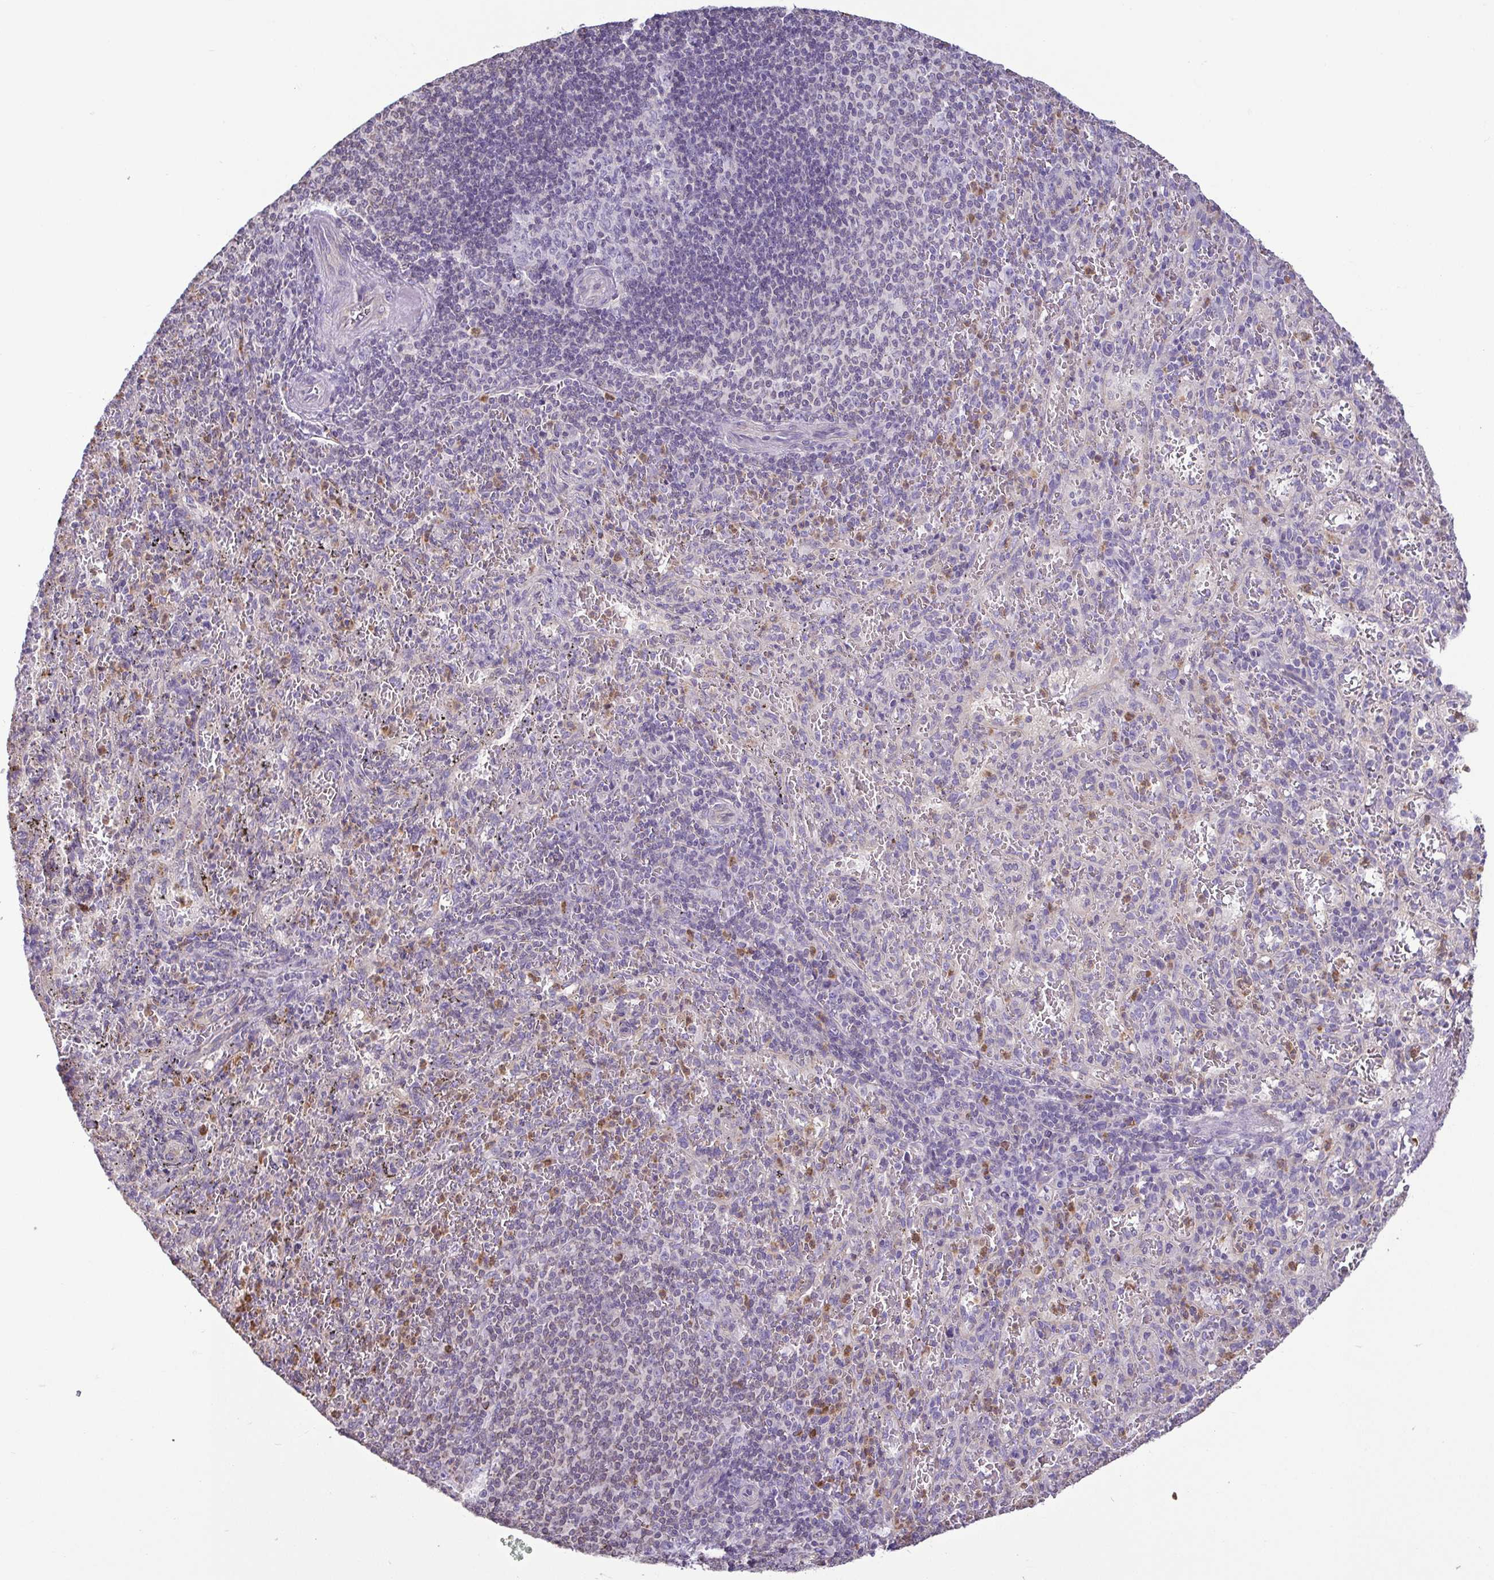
{"staining": {"intensity": "moderate", "quantity": "<25%", "location": "cytoplasmic/membranous"}, "tissue": "spleen", "cell_type": "Cells in red pulp", "image_type": "normal", "snomed": [{"axis": "morphology", "description": "Normal tissue, NOS"}, {"axis": "topography", "description": "Spleen"}], "caption": "Protein staining displays moderate cytoplasmic/membranous expression in about <25% of cells in red pulp in benign spleen.", "gene": "MYL10", "patient": {"sex": "male", "age": 57}}